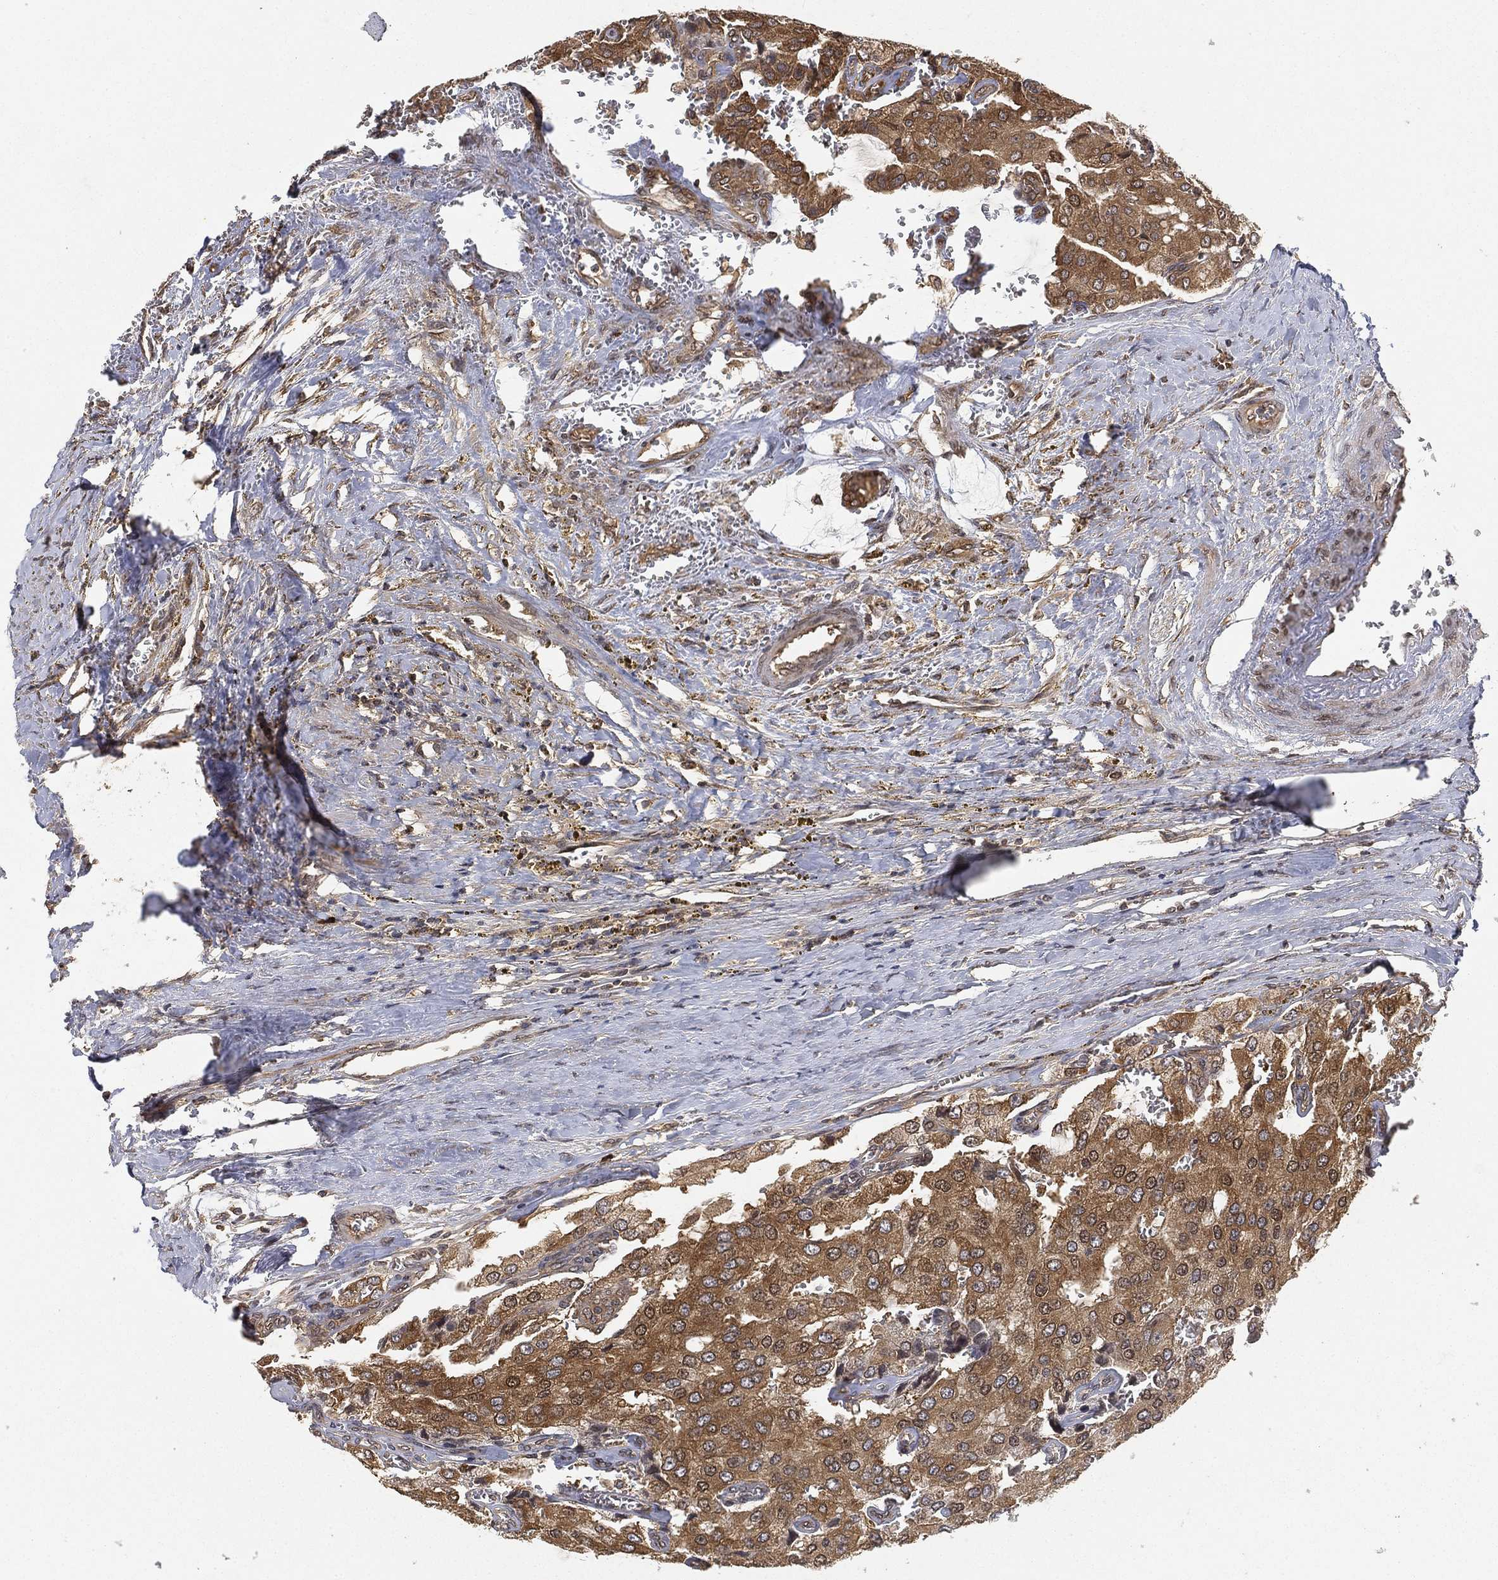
{"staining": {"intensity": "moderate", "quantity": ">75%", "location": "cytoplasmic/membranous"}, "tissue": "prostate cancer", "cell_type": "Tumor cells", "image_type": "cancer", "snomed": [{"axis": "morphology", "description": "Adenocarcinoma, NOS"}, {"axis": "topography", "description": "Prostate and seminal vesicle, NOS"}, {"axis": "topography", "description": "Prostate"}], "caption": "Immunohistochemistry of adenocarcinoma (prostate) exhibits medium levels of moderate cytoplasmic/membranous positivity in approximately >75% of tumor cells. (Brightfield microscopy of DAB IHC at high magnification).", "gene": "UBA5", "patient": {"sex": "male", "age": 67}}